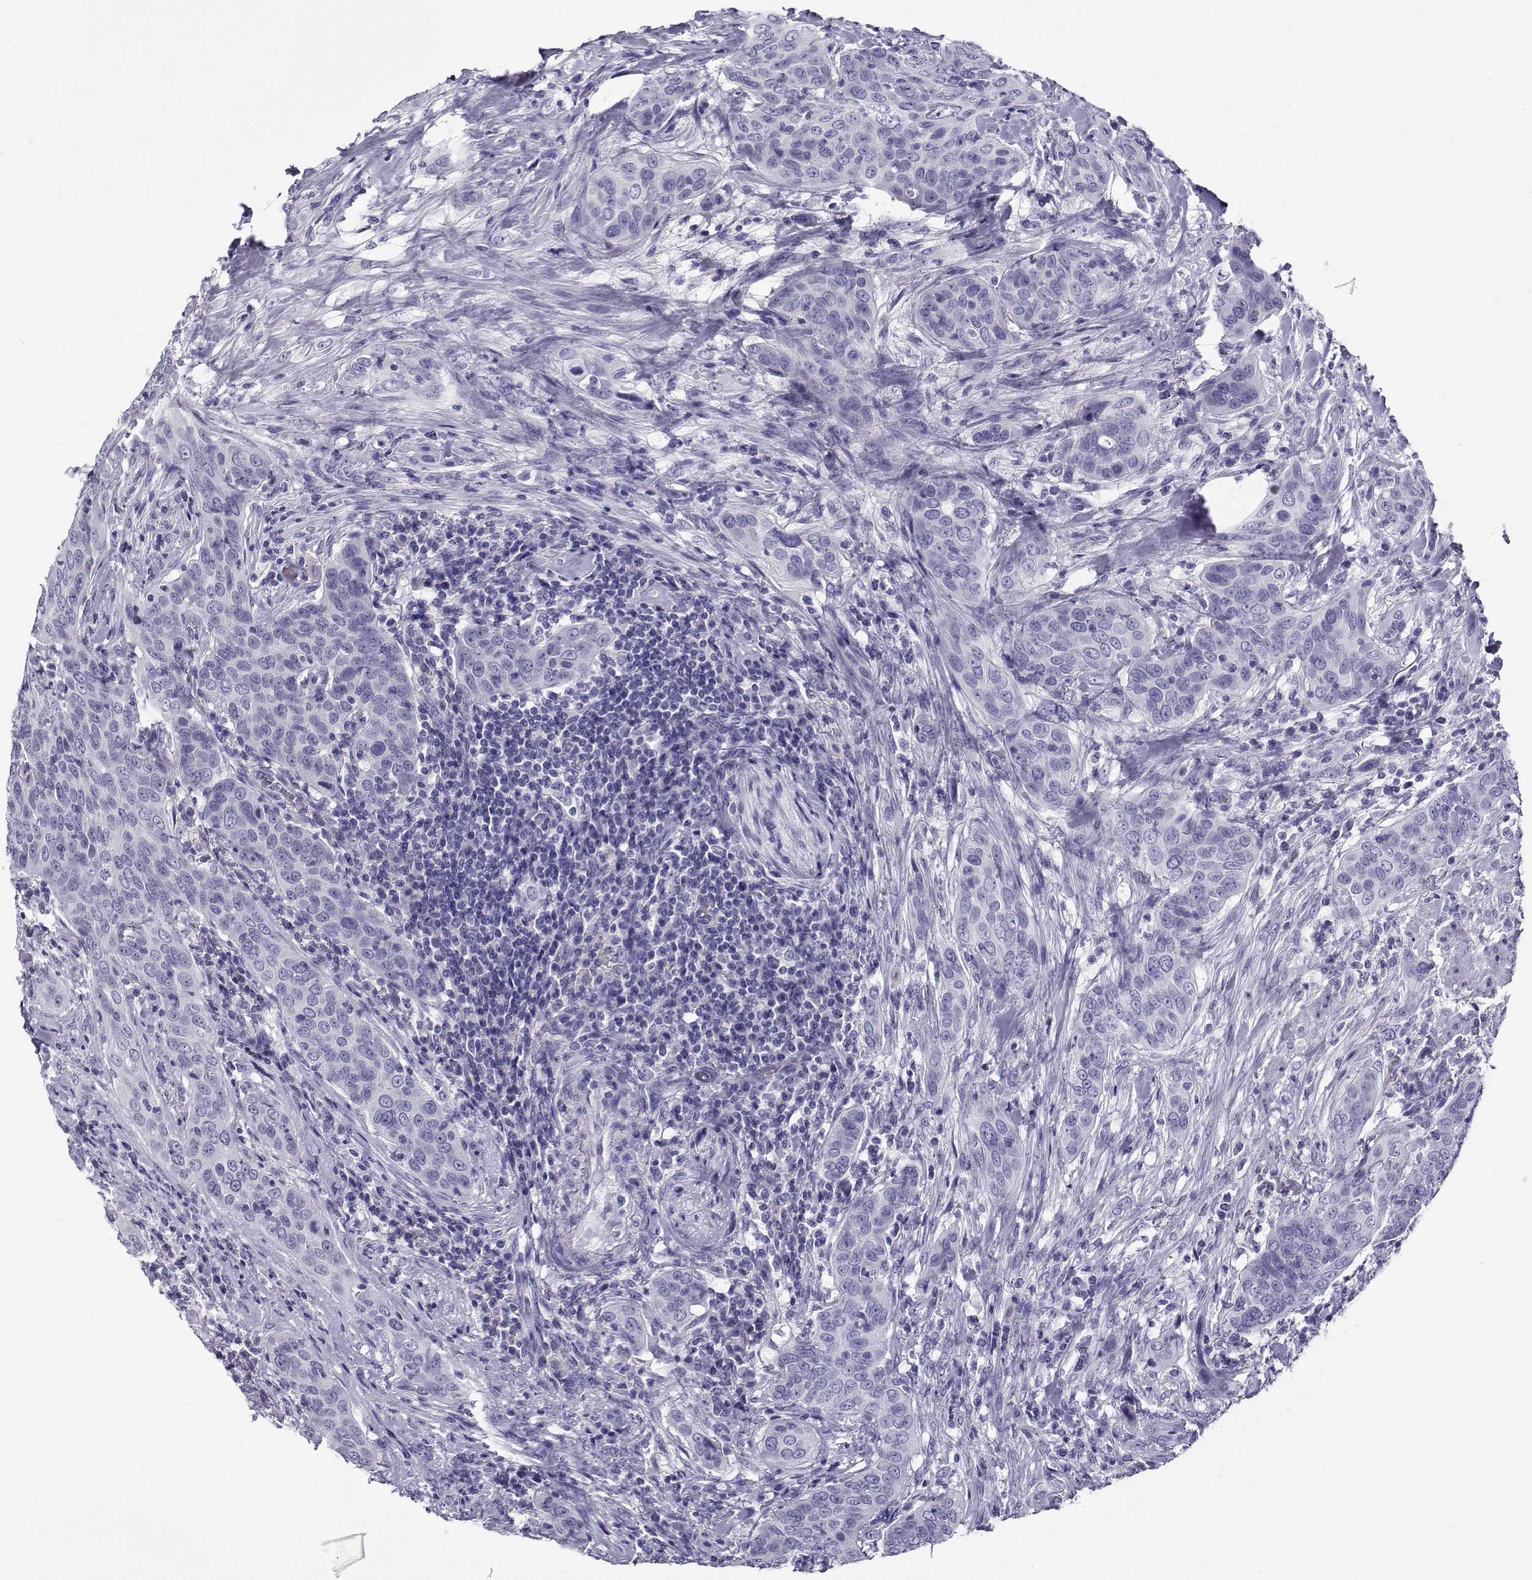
{"staining": {"intensity": "negative", "quantity": "none", "location": "none"}, "tissue": "urothelial cancer", "cell_type": "Tumor cells", "image_type": "cancer", "snomed": [{"axis": "morphology", "description": "Urothelial carcinoma, High grade"}, {"axis": "topography", "description": "Urinary bladder"}], "caption": "A high-resolution image shows immunohistochemistry staining of urothelial cancer, which reveals no significant positivity in tumor cells. (DAB IHC, high magnification).", "gene": "CABS1", "patient": {"sex": "male", "age": 82}}